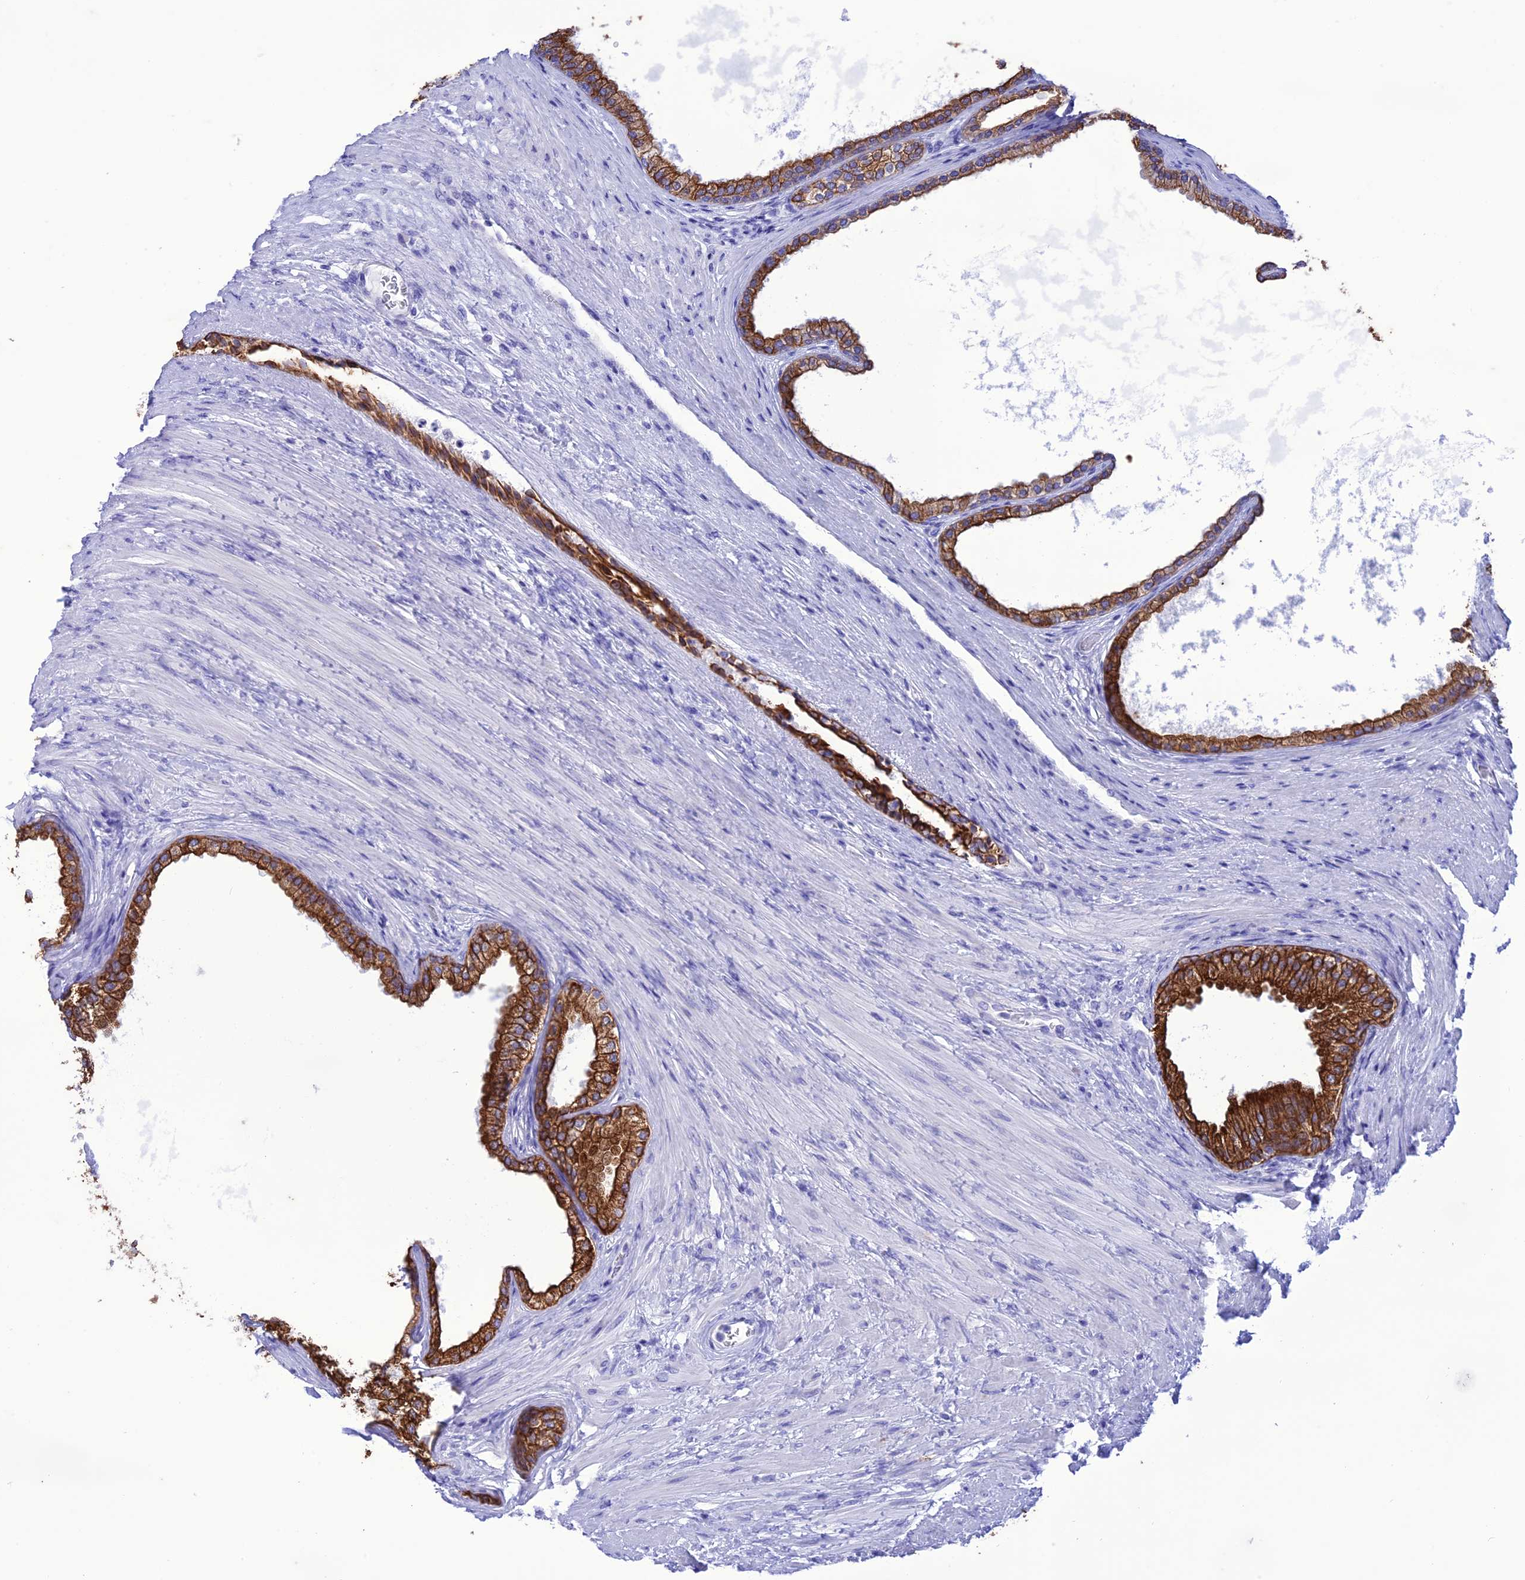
{"staining": {"intensity": "strong", "quantity": ">75%", "location": "cytoplasmic/membranous"}, "tissue": "prostate", "cell_type": "Glandular cells", "image_type": "normal", "snomed": [{"axis": "morphology", "description": "Normal tissue, NOS"}, {"axis": "topography", "description": "Prostate"}], "caption": "Protein analysis of unremarkable prostate exhibits strong cytoplasmic/membranous expression in about >75% of glandular cells.", "gene": "VPS52", "patient": {"sex": "male", "age": 76}}